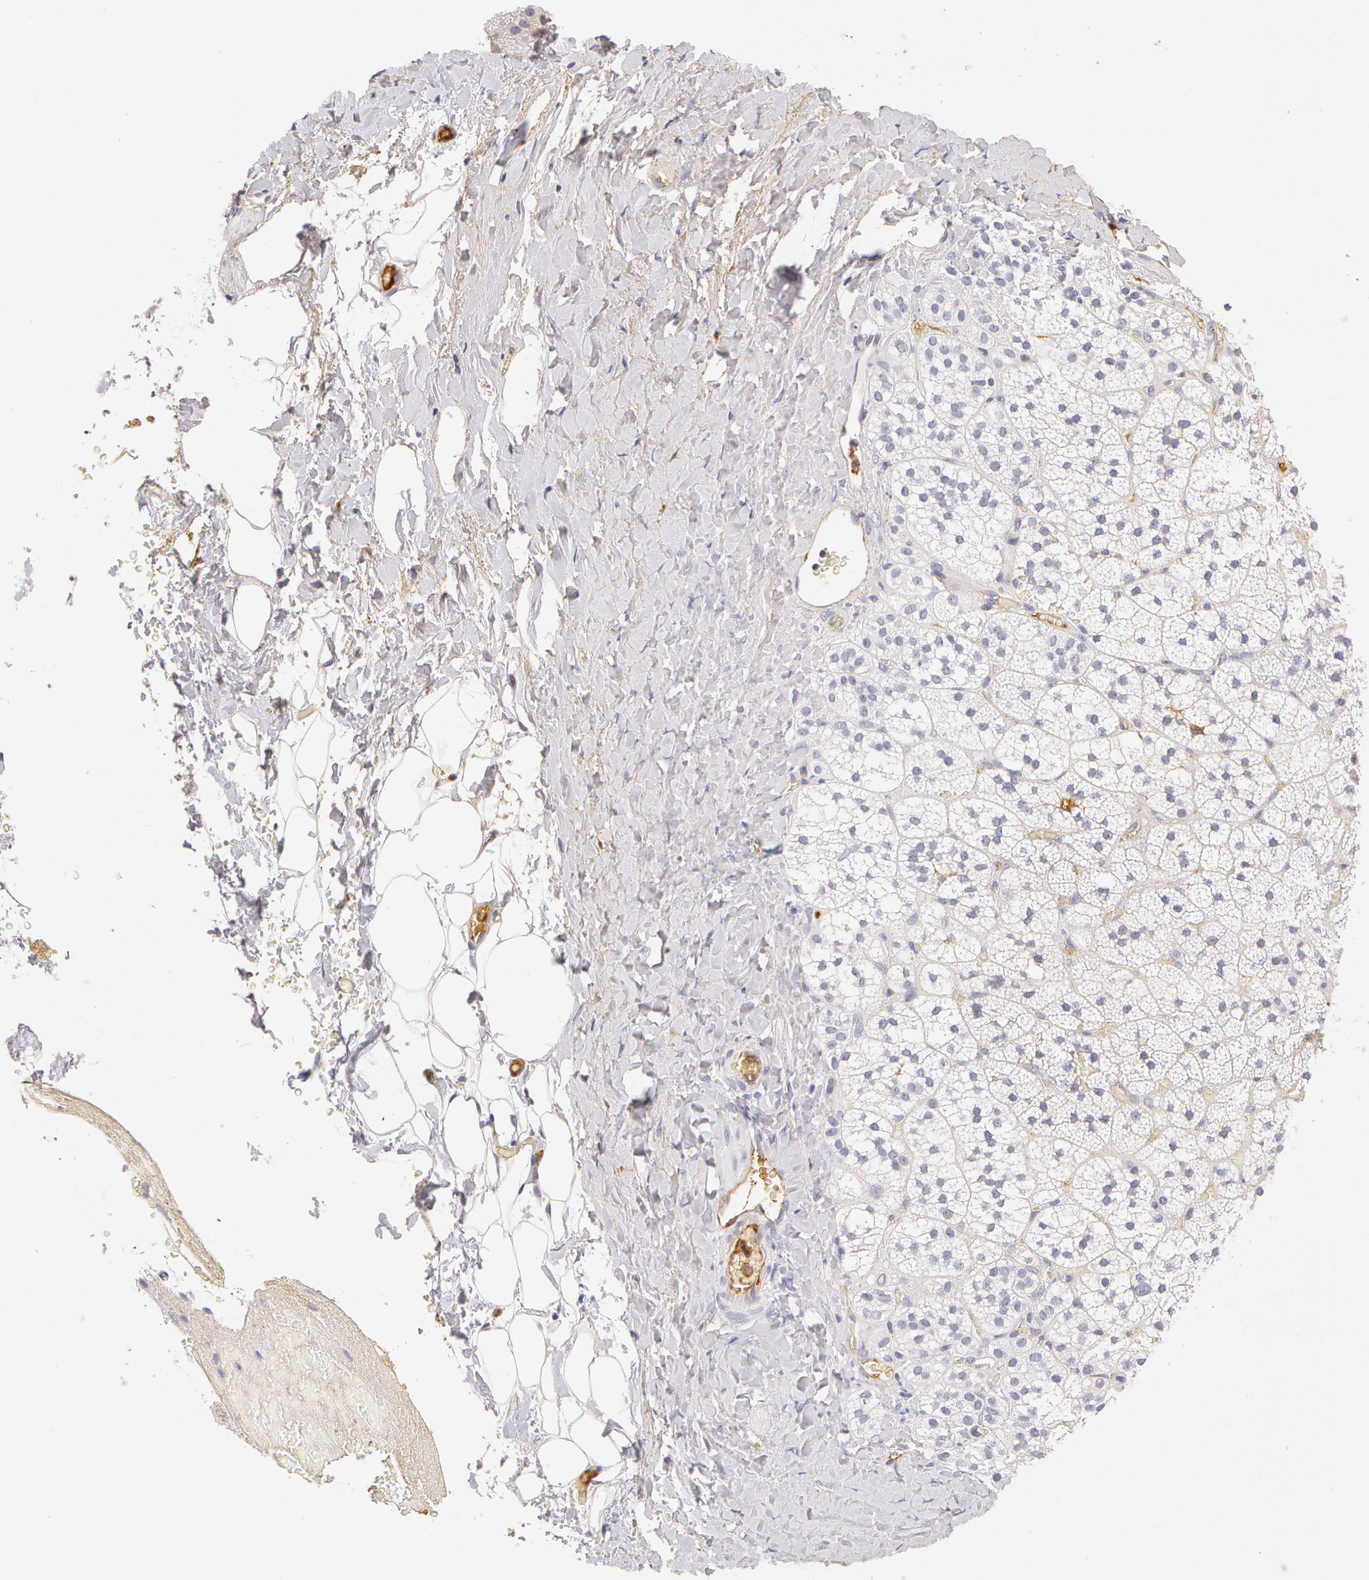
{"staining": {"intensity": "negative", "quantity": "none", "location": "none"}, "tissue": "adrenal gland", "cell_type": "Glandular cells", "image_type": "normal", "snomed": [{"axis": "morphology", "description": "Normal tissue, NOS"}, {"axis": "topography", "description": "Adrenal gland"}], "caption": "Unremarkable adrenal gland was stained to show a protein in brown. There is no significant expression in glandular cells. (Stains: DAB immunohistochemistry with hematoxylin counter stain, Microscopy: brightfield microscopy at high magnification).", "gene": "AHSG", "patient": {"sex": "male", "age": 53}}